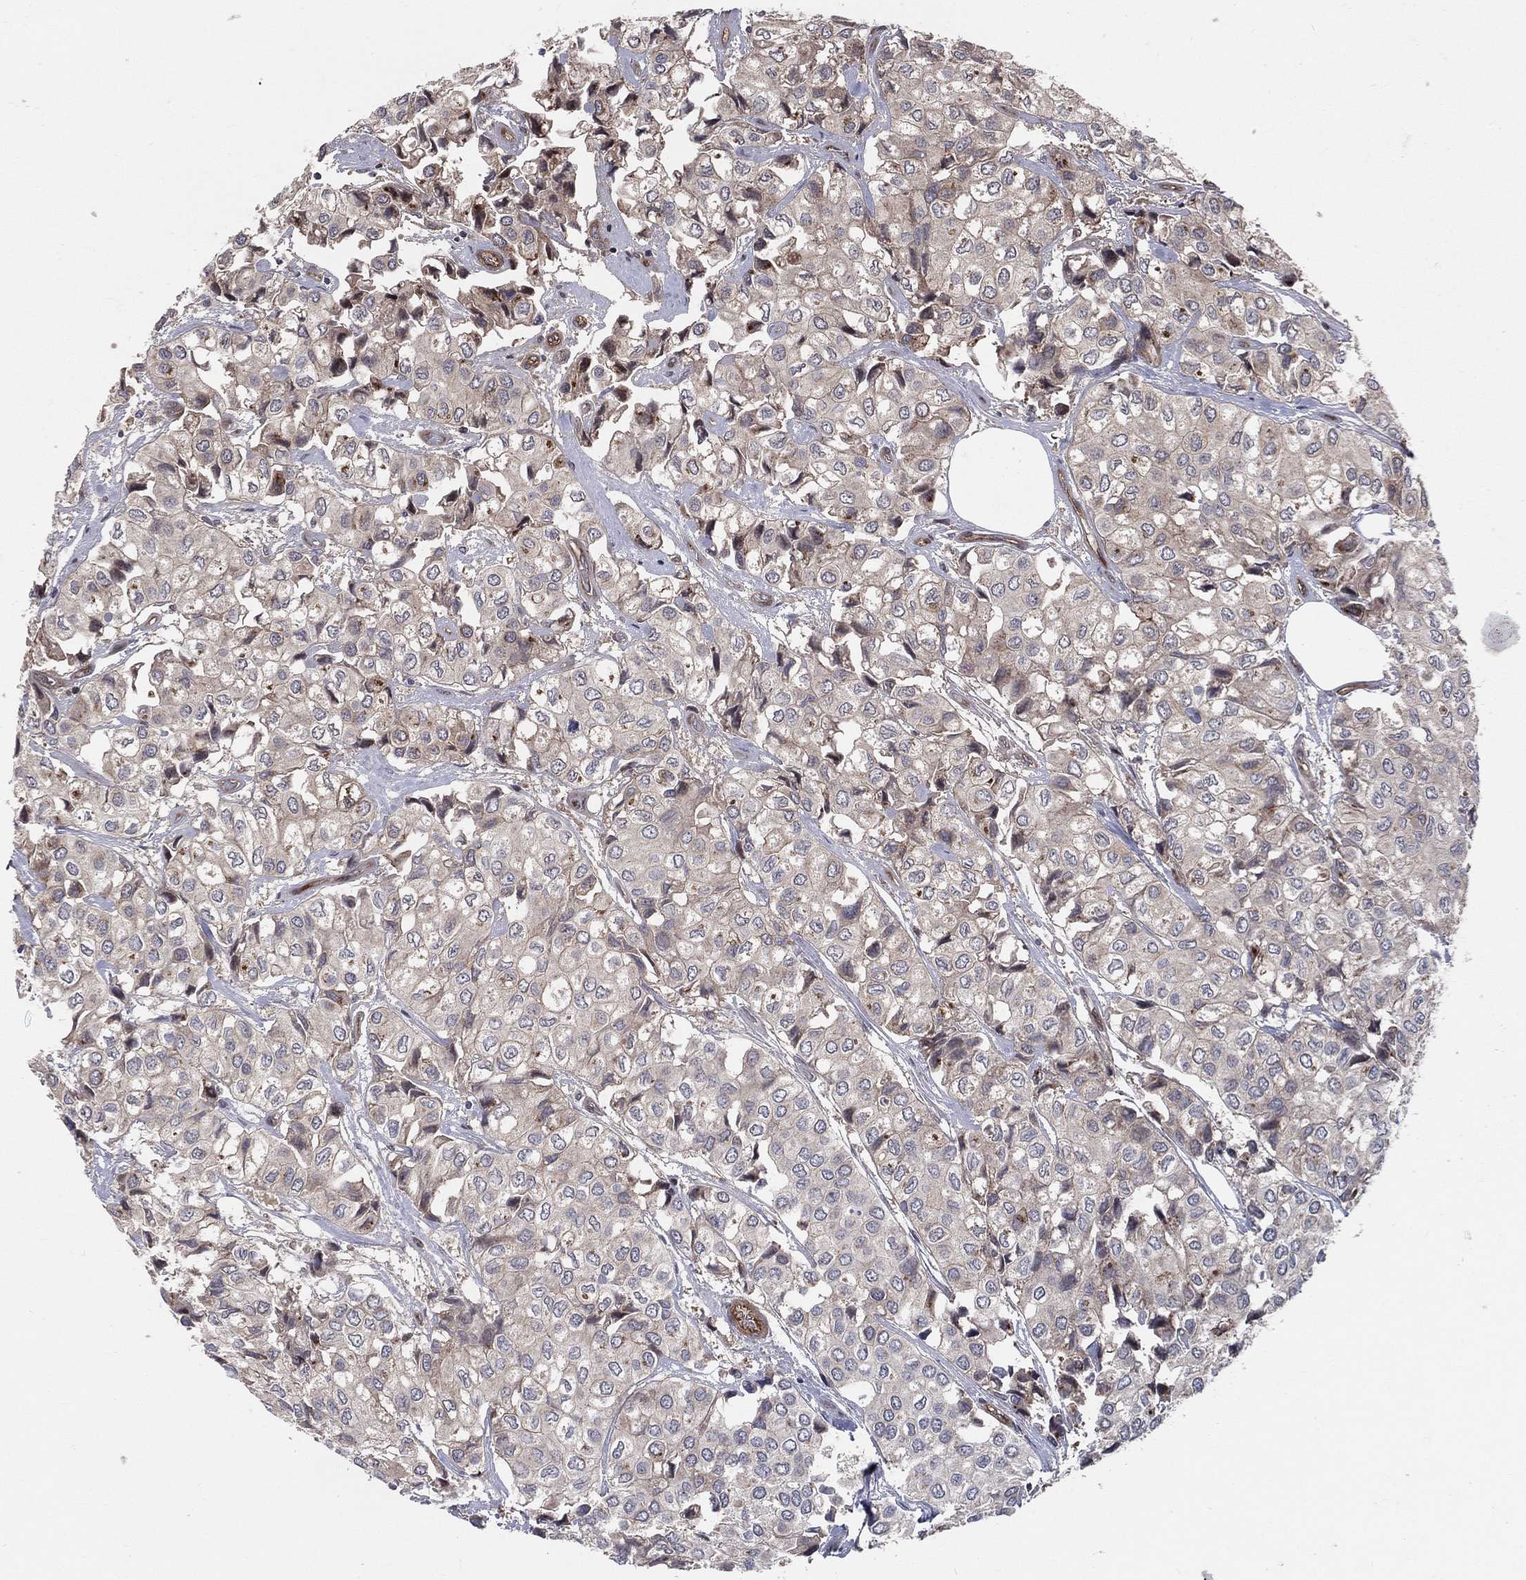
{"staining": {"intensity": "weak", "quantity": "25%-75%", "location": "cytoplasmic/membranous"}, "tissue": "urothelial cancer", "cell_type": "Tumor cells", "image_type": "cancer", "snomed": [{"axis": "morphology", "description": "Urothelial carcinoma, High grade"}, {"axis": "topography", "description": "Urinary bladder"}], "caption": "Immunohistochemical staining of high-grade urothelial carcinoma reveals low levels of weak cytoplasmic/membranous protein positivity in about 25%-75% of tumor cells. Nuclei are stained in blue.", "gene": "ENTPD1", "patient": {"sex": "male", "age": 73}}